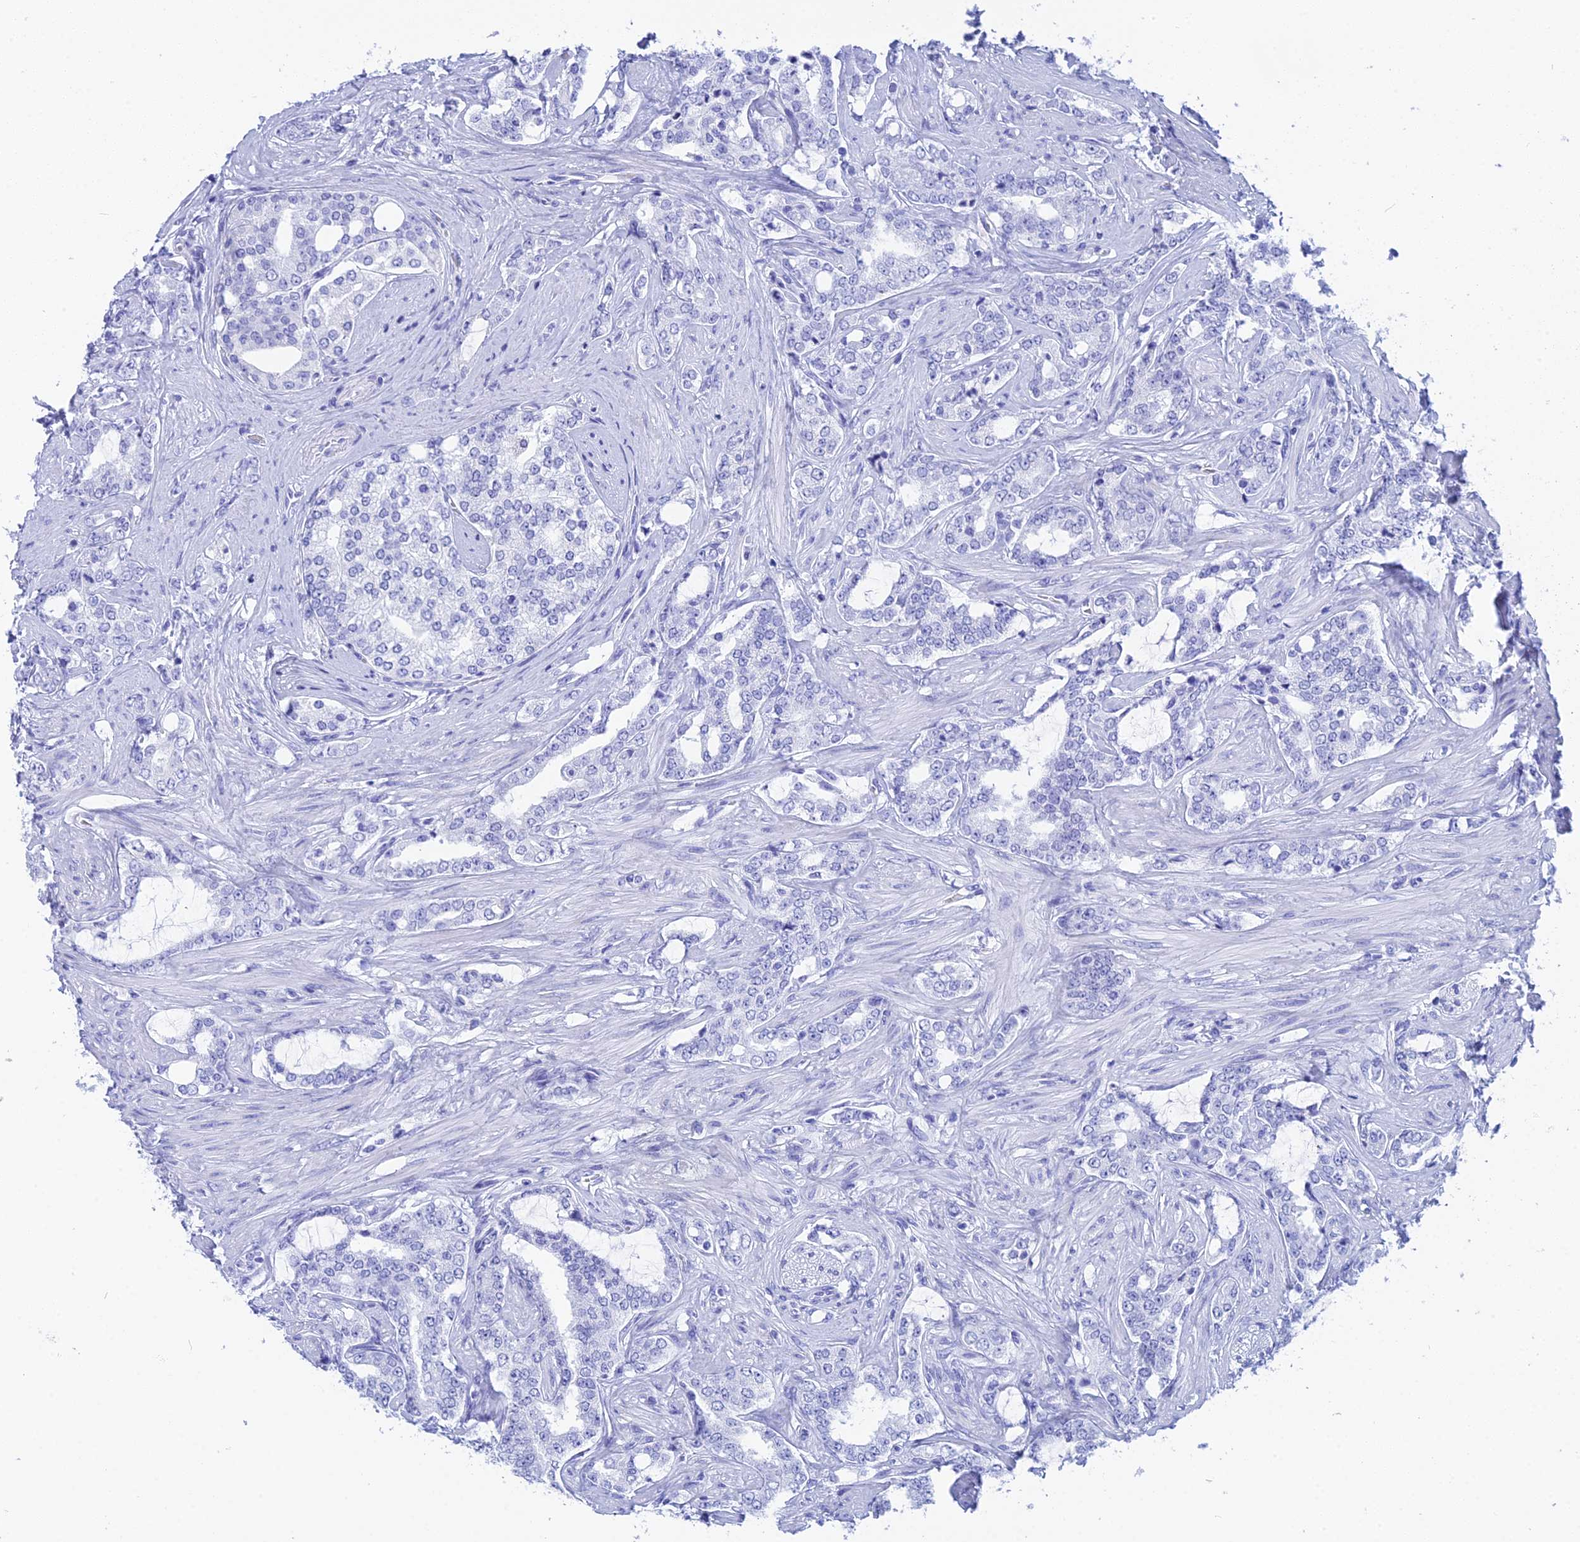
{"staining": {"intensity": "negative", "quantity": "none", "location": "none"}, "tissue": "prostate cancer", "cell_type": "Tumor cells", "image_type": "cancer", "snomed": [{"axis": "morphology", "description": "Adenocarcinoma, High grade"}, {"axis": "topography", "description": "Prostate"}], "caption": "Immunohistochemistry image of human prostate cancer stained for a protein (brown), which exhibits no expression in tumor cells.", "gene": "TEX101", "patient": {"sex": "male", "age": 64}}